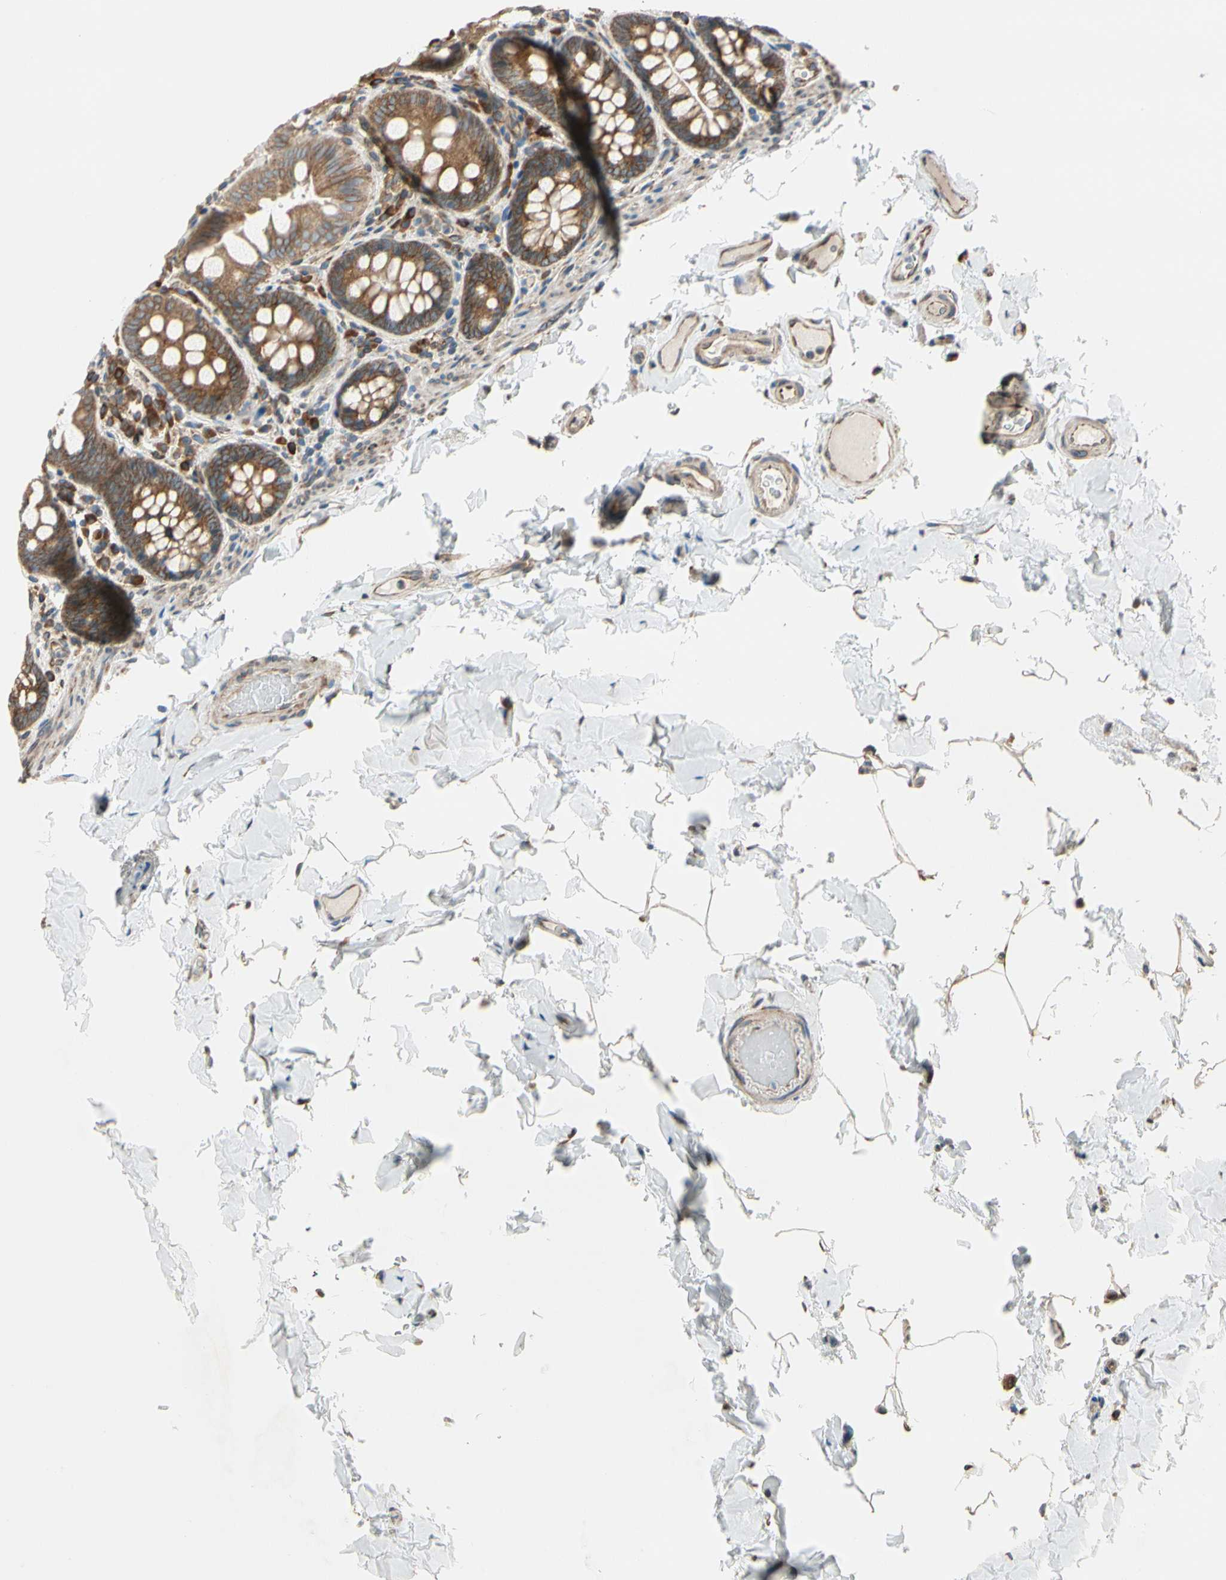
{"staining": {"intensity": "moderate", "quantity": ">75%", "location": "cytoplasmic/membranous"}, "tissue": "colon", "cell_type": "Endothelial cells", "image_type": "normal", "snomed": [{"axis": "morphology", "description": "Normal tissue, NOS"}, {"axis": "topography", "description": "Colon"}], "caption": "Immunohistochemical staining of benign human colon exhibits medium levels of moderate cytoplasmic/membranous positivity in about >75% of endothelial cells.", "gene": "CLCC1", "patient": {"sex": "female", "age": 61}}